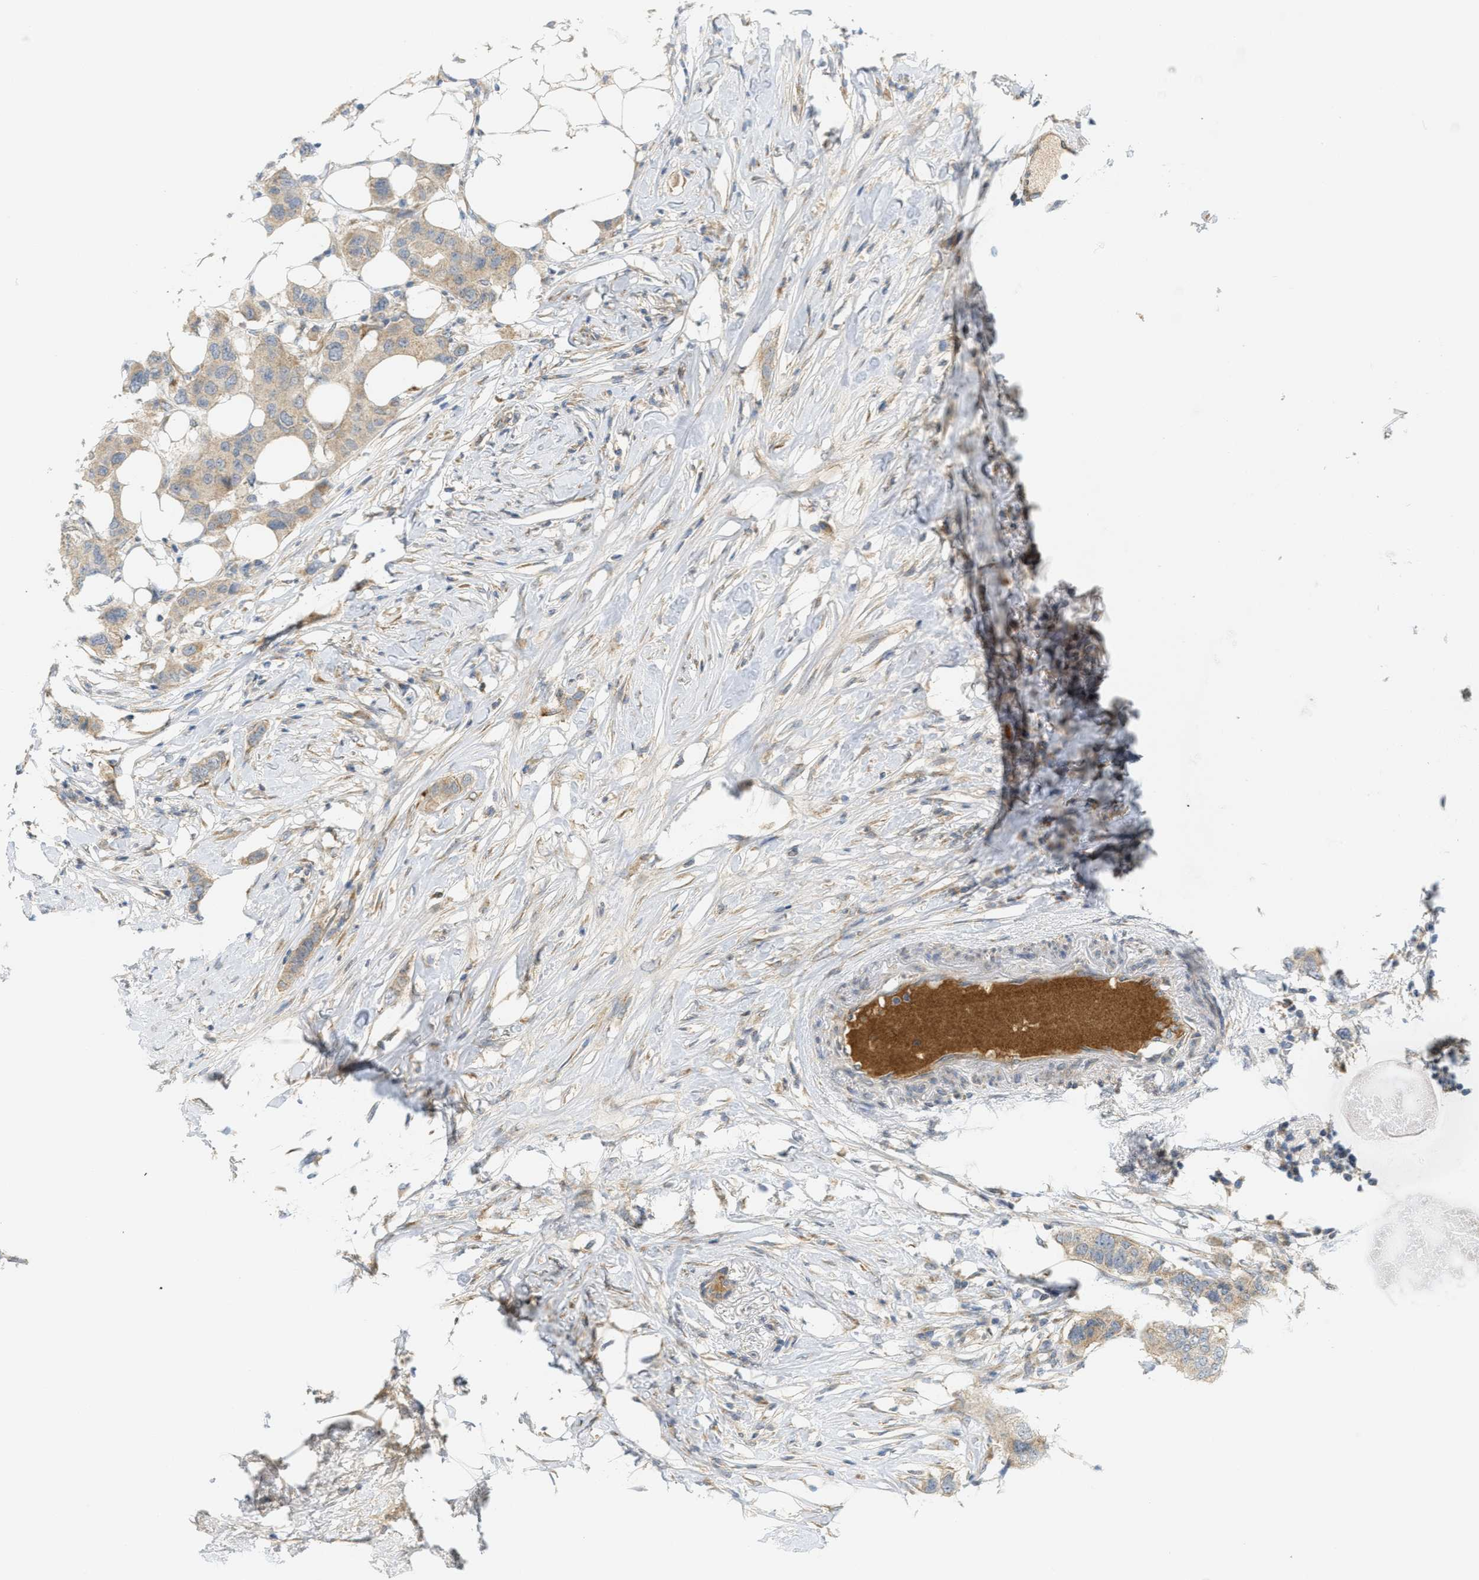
{"staining": {"intensity": "weak", "quantity": ">75%", "location": "cytoplasmic/membranous"}, "tissue": "breast cancer", "cell_type": "Tumor cells", "image_type": "cancer", "snomed": [{"axis": "morphology", "description": "Duct carcinoma"}, {"axis": "topography", "description": "Breast"}], "caption": "An image of breast cancer (infiltrating ductal carcinoma) stained for a protein reveals weak cytoplasmic/membranous brown staining in tumor cells.", "gene": "PROC", "patient": {"sex": "female", "age": 50}}